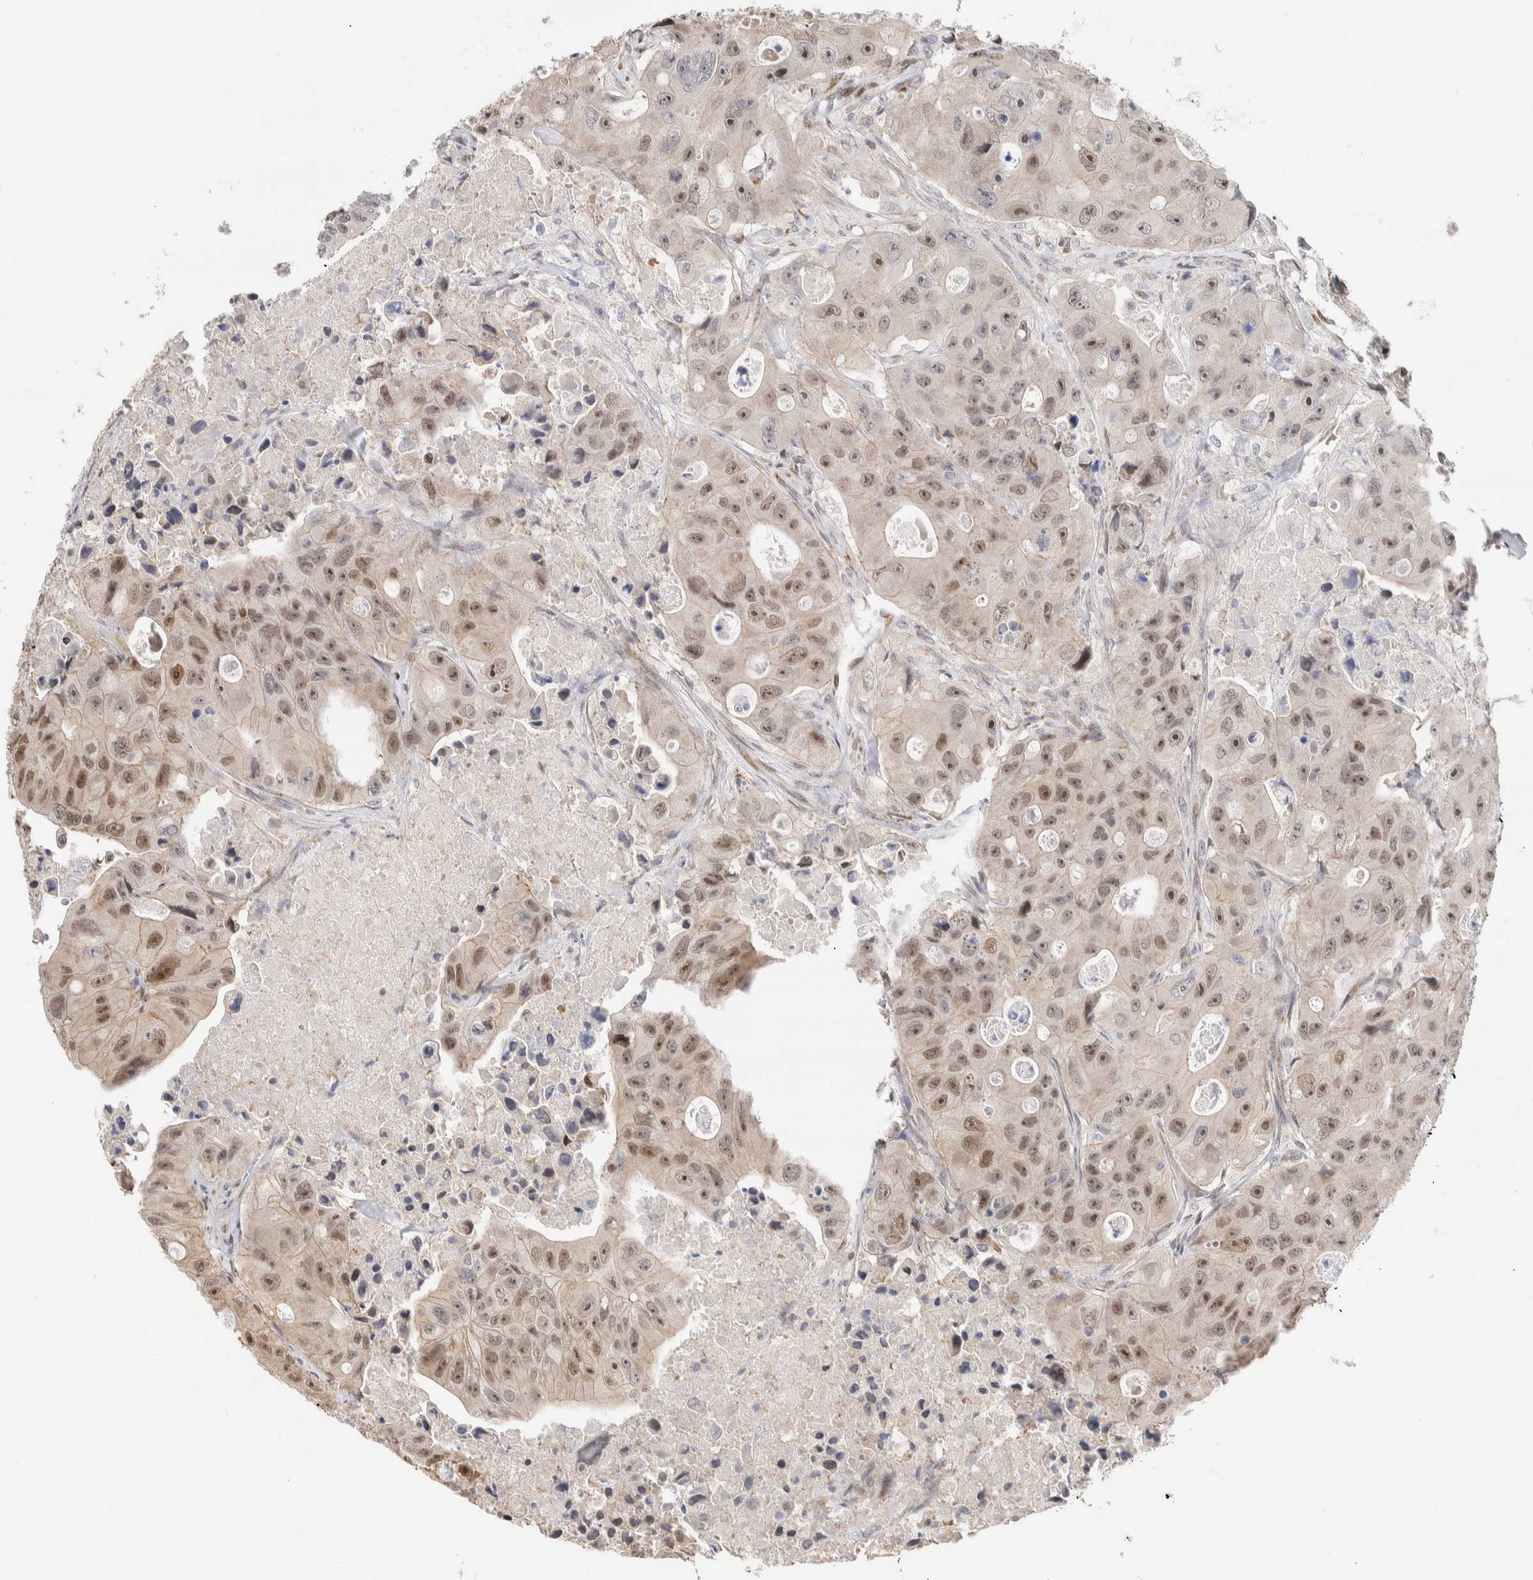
{"staining": {"intensity": "moderate", "quantity": "25%-75%", "location": "nuclear"}, "tissue": "colorectal cancer", "cell_type": "Tumor cells", "image_type": "cancer", "snomed": [{"axis": "morphology", "description": "Adenocarcinoma, NOS"}, {"axis": "topography", "description": "Colon"}], "caption": "A histopathology image showing moderate nuclear staining in approximately 25%-75% of tumor cells in adenocarcinoma (colorectal), as visualized by brown immunohistochemical staining.", "gene": "NSMAF", "patient": {"sex": "female", "age": 46}}